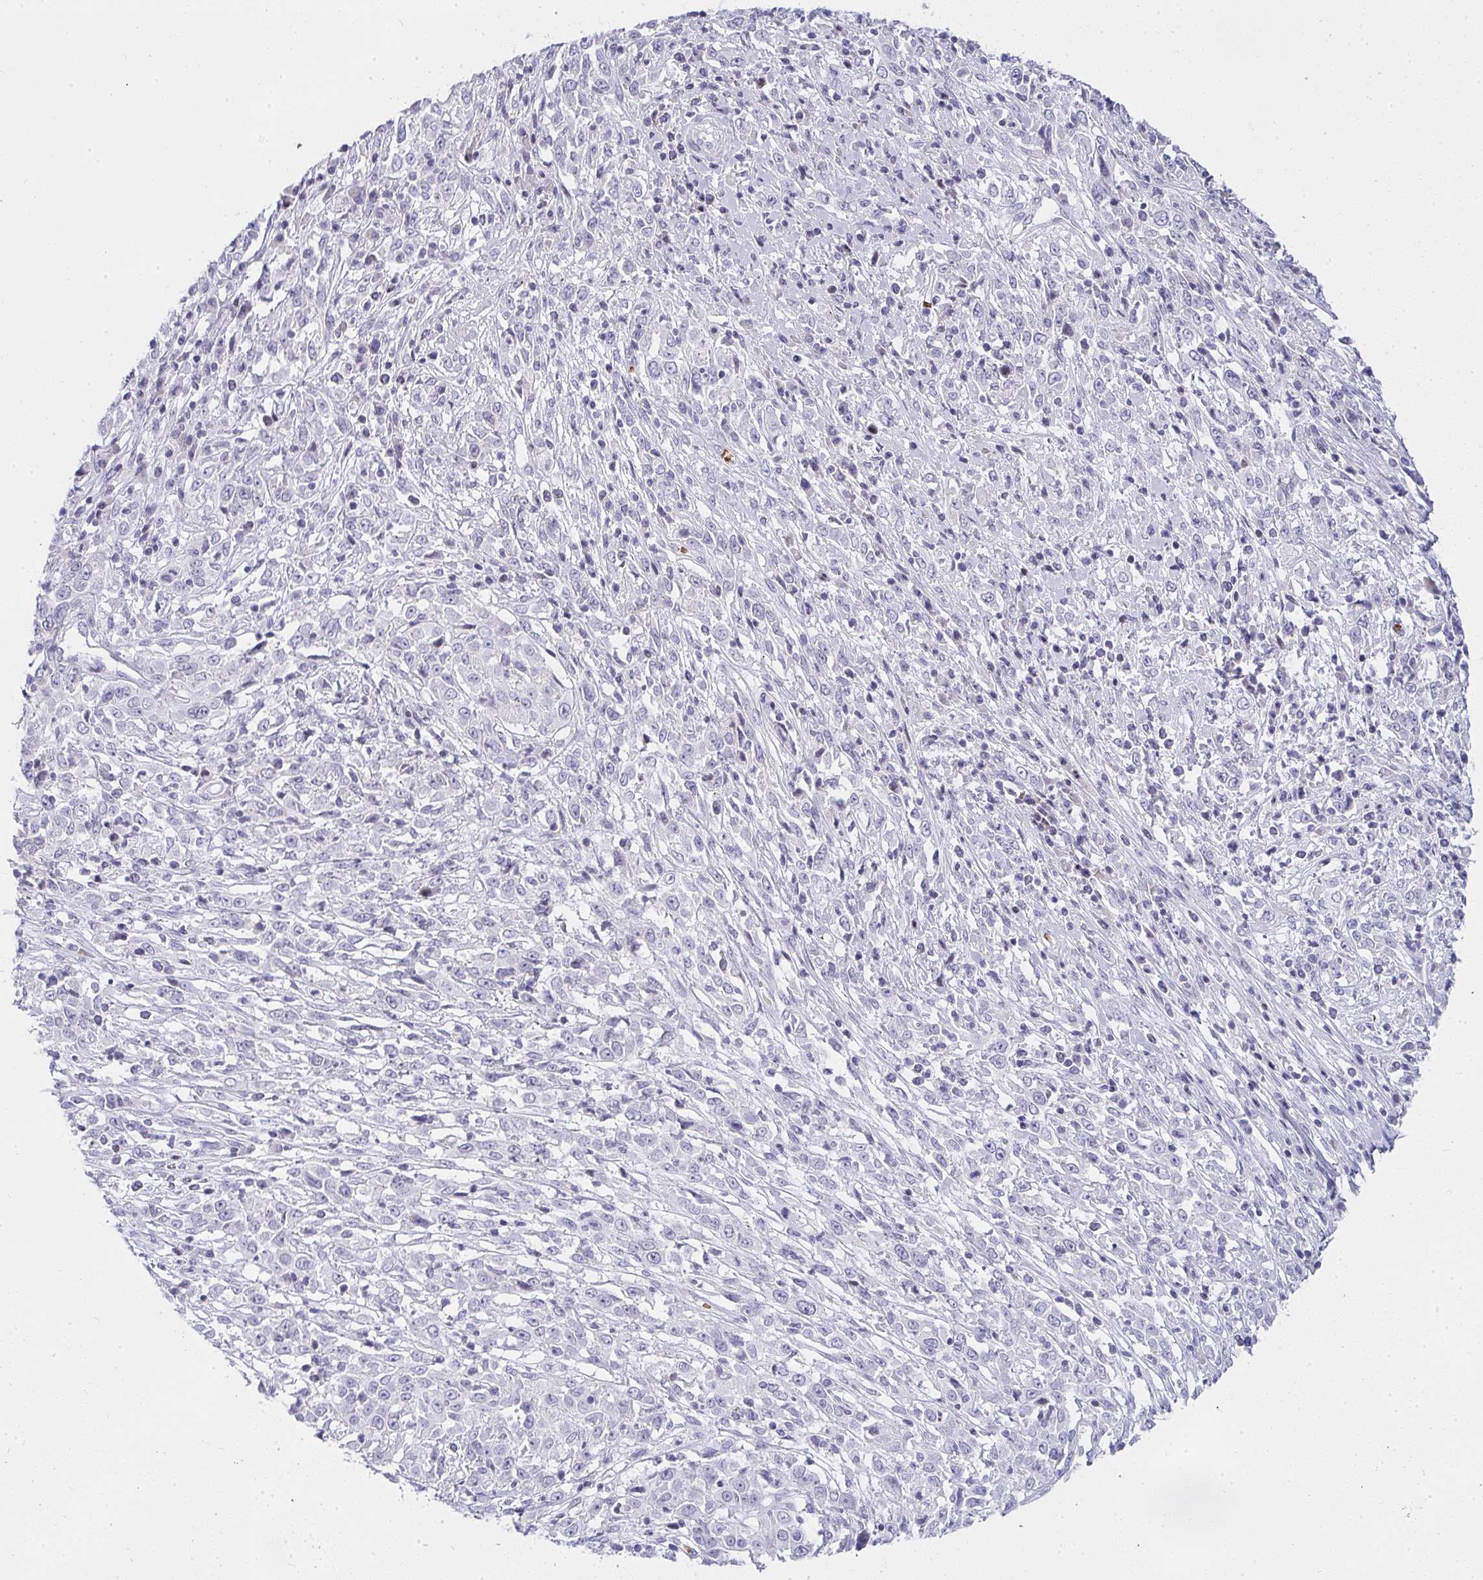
{"staining": {"intensity": "negative", "quantity": "none", "location": "none"}, "tissue": "cervical cancer", "cell_type": "Tumor cells", "image_type": "cancer", "snomed": [{"axis": "morphology", "description": "Adenocarcinoma, NOS"}, {"axis": "topography", "description": "Cervix"}], "caption": "High power microscopy photomicrograph of an immunohistochemistry (IHC) micrograph of adenocarcinoma (cervical), revealing no significant expression in tumor cells.", "gene": "ZNF182", "patient": {"sex": "female", "age": 40}}